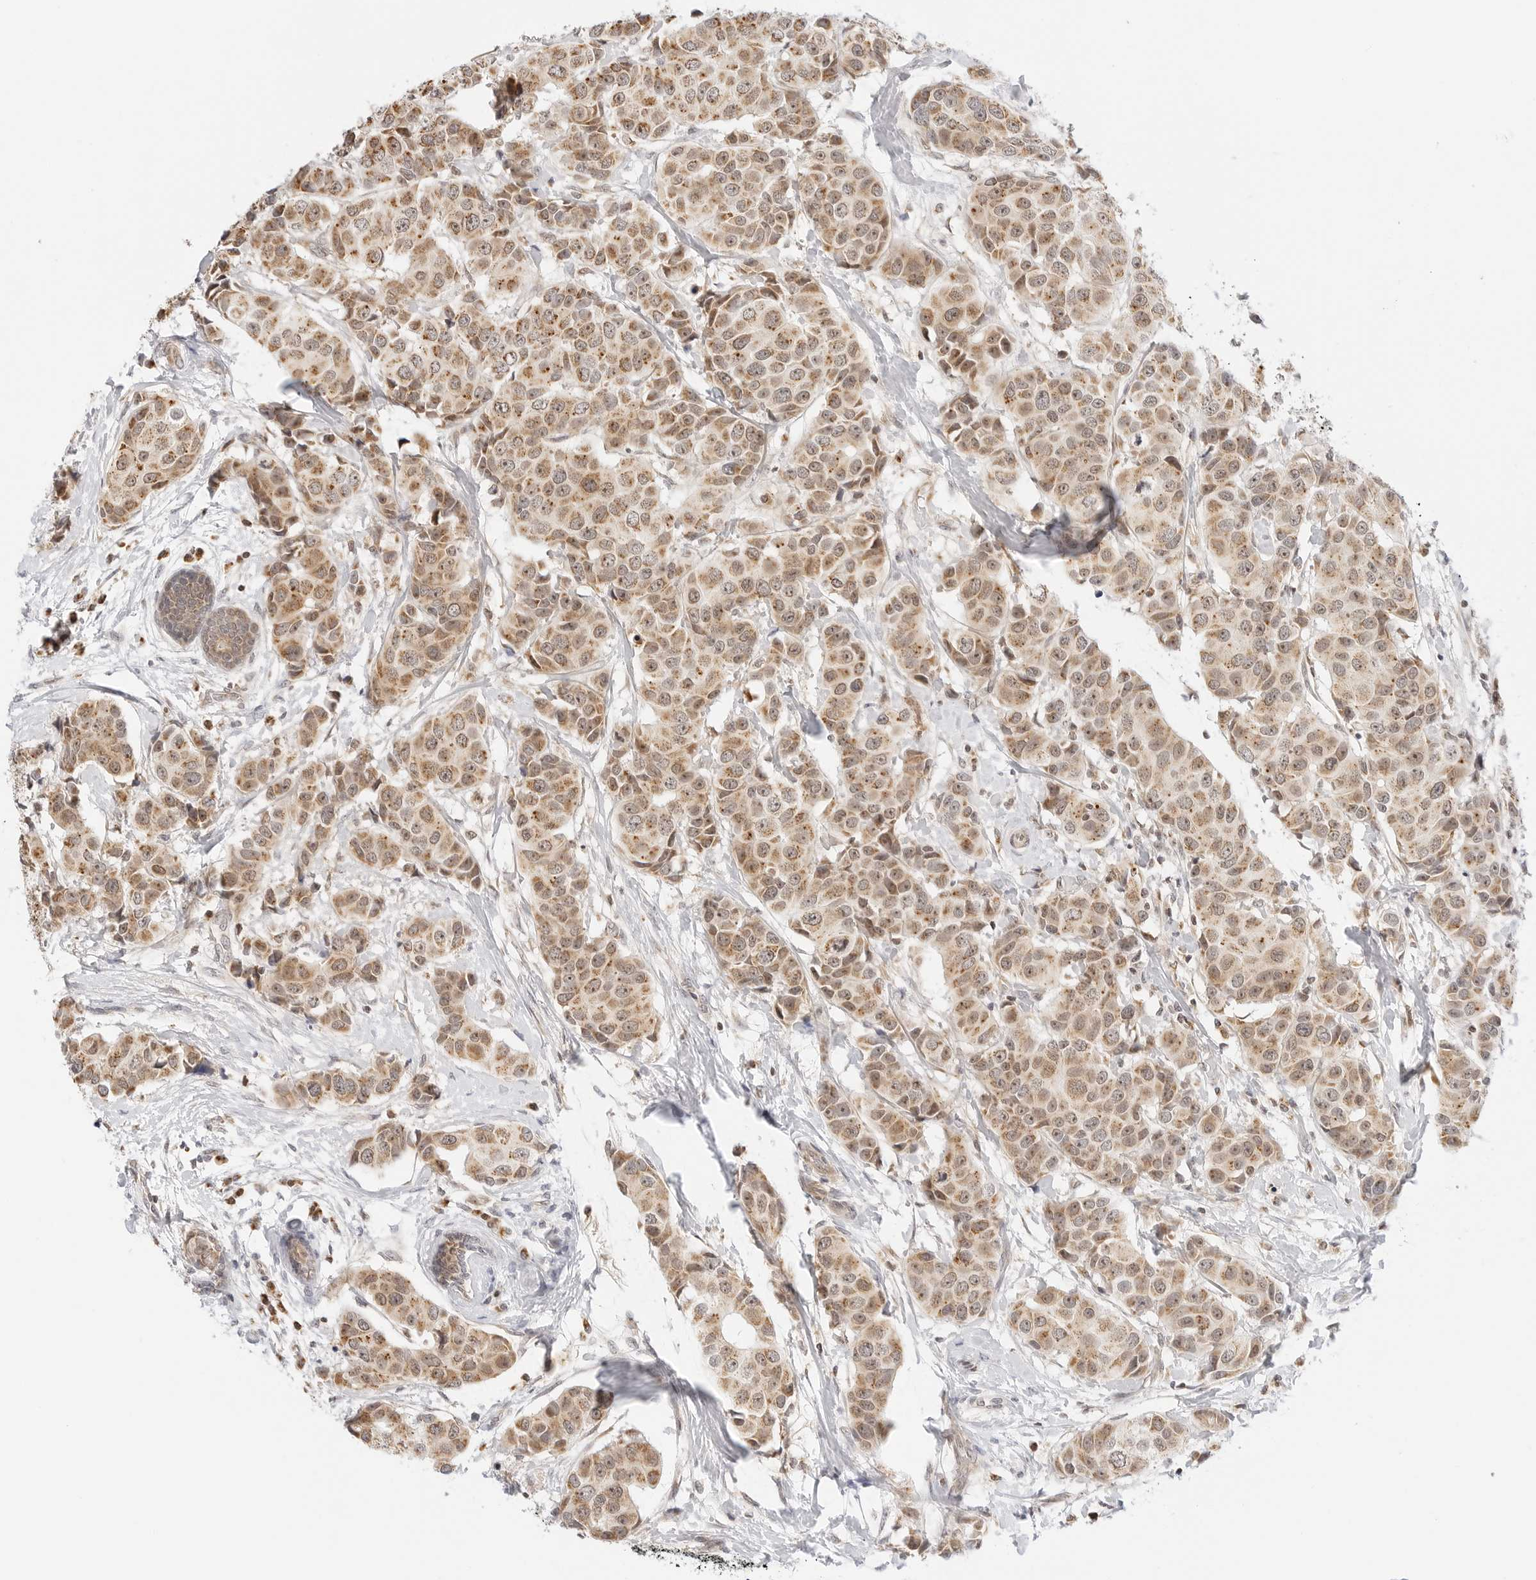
{"staining": {"intensity": "moderate", "quantity": ">75%", "location": "cytoplasmic/membranous,nuclear"}, "tissue": "breast cancer", "cell_type": "Tumor cells", "image_type": "cancer", "snomed": [{"axis": "morphology", "description": "Normal tissue, NOS"}, {"axis": "morphology", "description": "Duct carcinoma"}, {"axis": "topography", "description": "Breast"}], "caption": "IHC (DAB) staining of human intraductal carcinoma (breast) reveals moderate cytoplasmic/membranous and nuclear protein staining in approximately >75% of tumor cells.", "gene": "GORAB", "patient": {"sex": "female", "age": 39}}